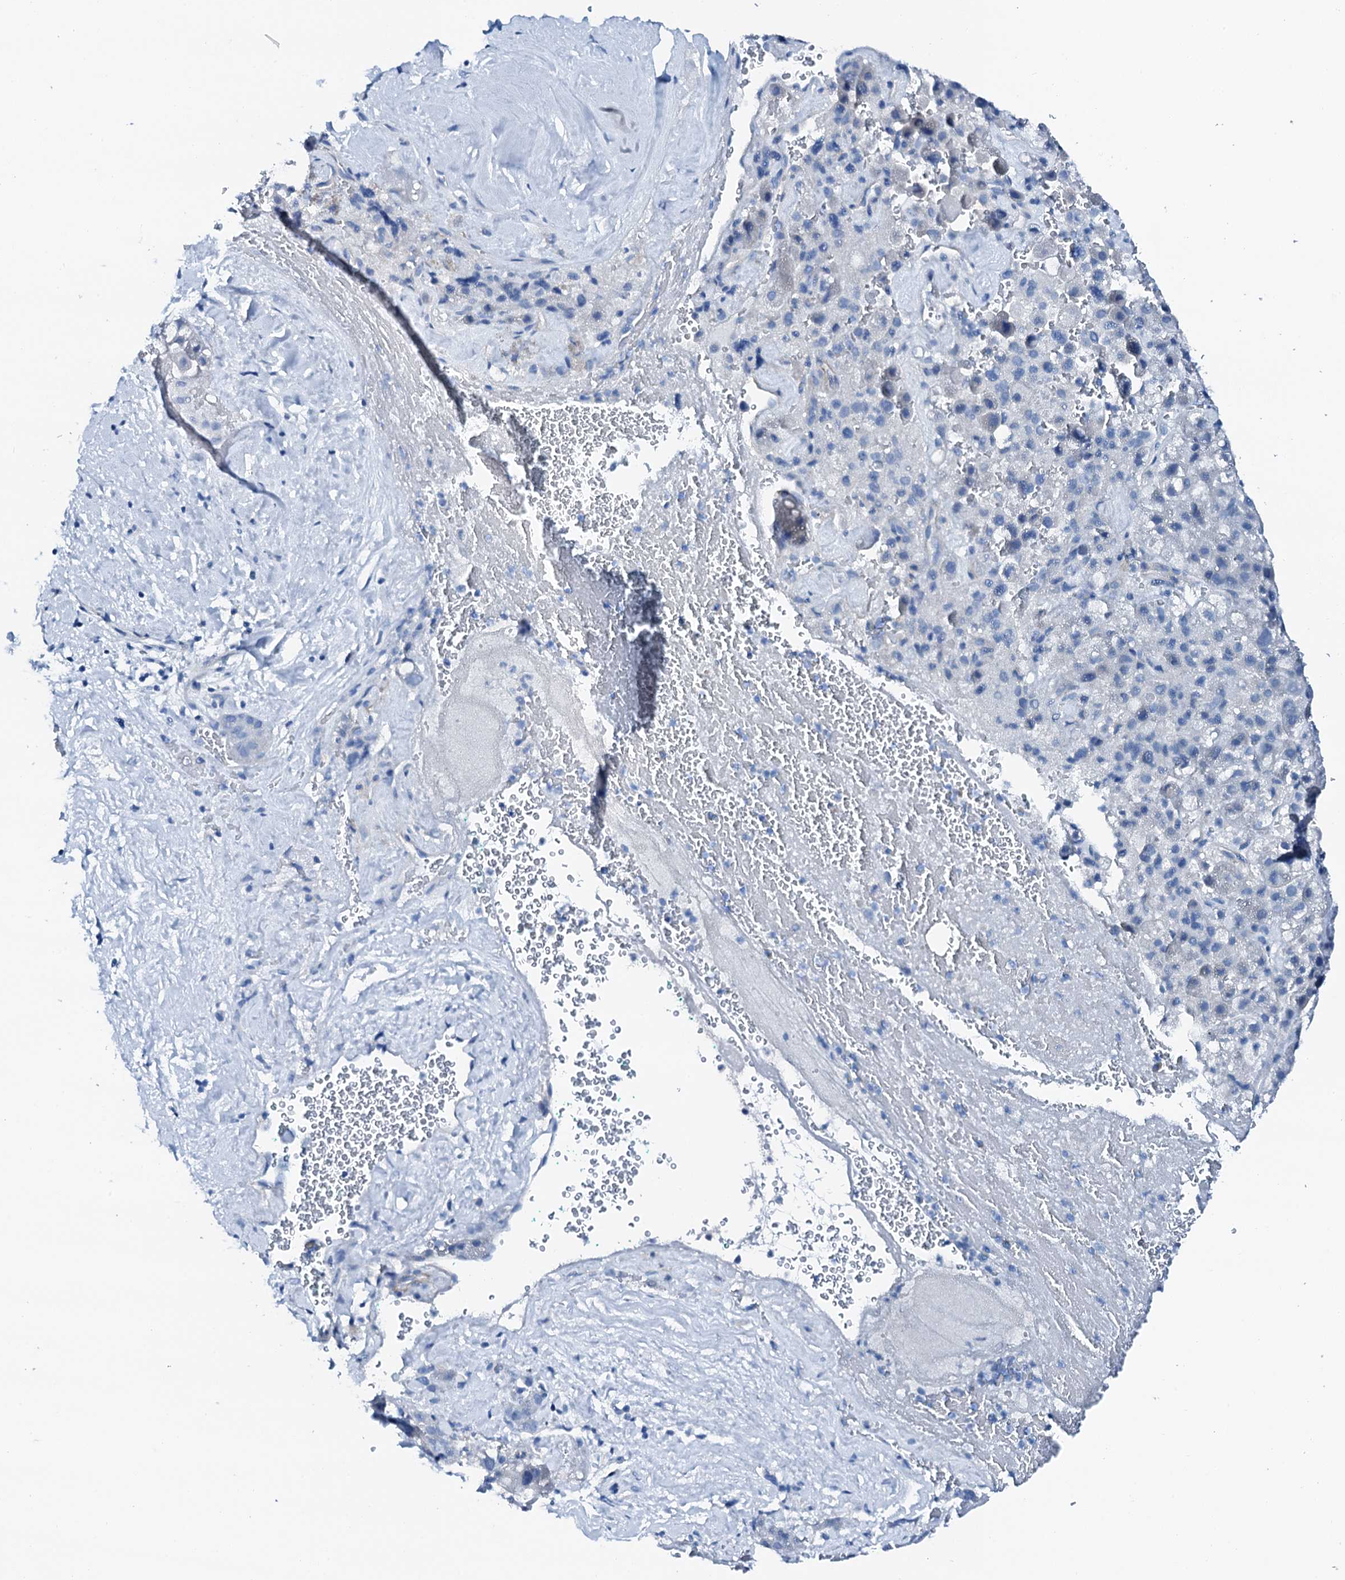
{"staining": {"intensity": "negative", "quantity": "none", "location": "none"}, "tissue": "liver cancer", "cell_type": "Tumor cells", "image_type": "cancer", "snomed": [{"axis": "morphology", "description": "Normal tissue, NOS"}, {"axis": "morphology", "description": "Carcinoma, Hepatocellular, NOS"}, {"axis": "topography", "description": "Liver"}], "caption": "Tumor cells show no significant protein staining in liver cancer (hepatocellular carcinoma).", "gene": "PTH", "patient": {"sex": "male", "age": 57}}